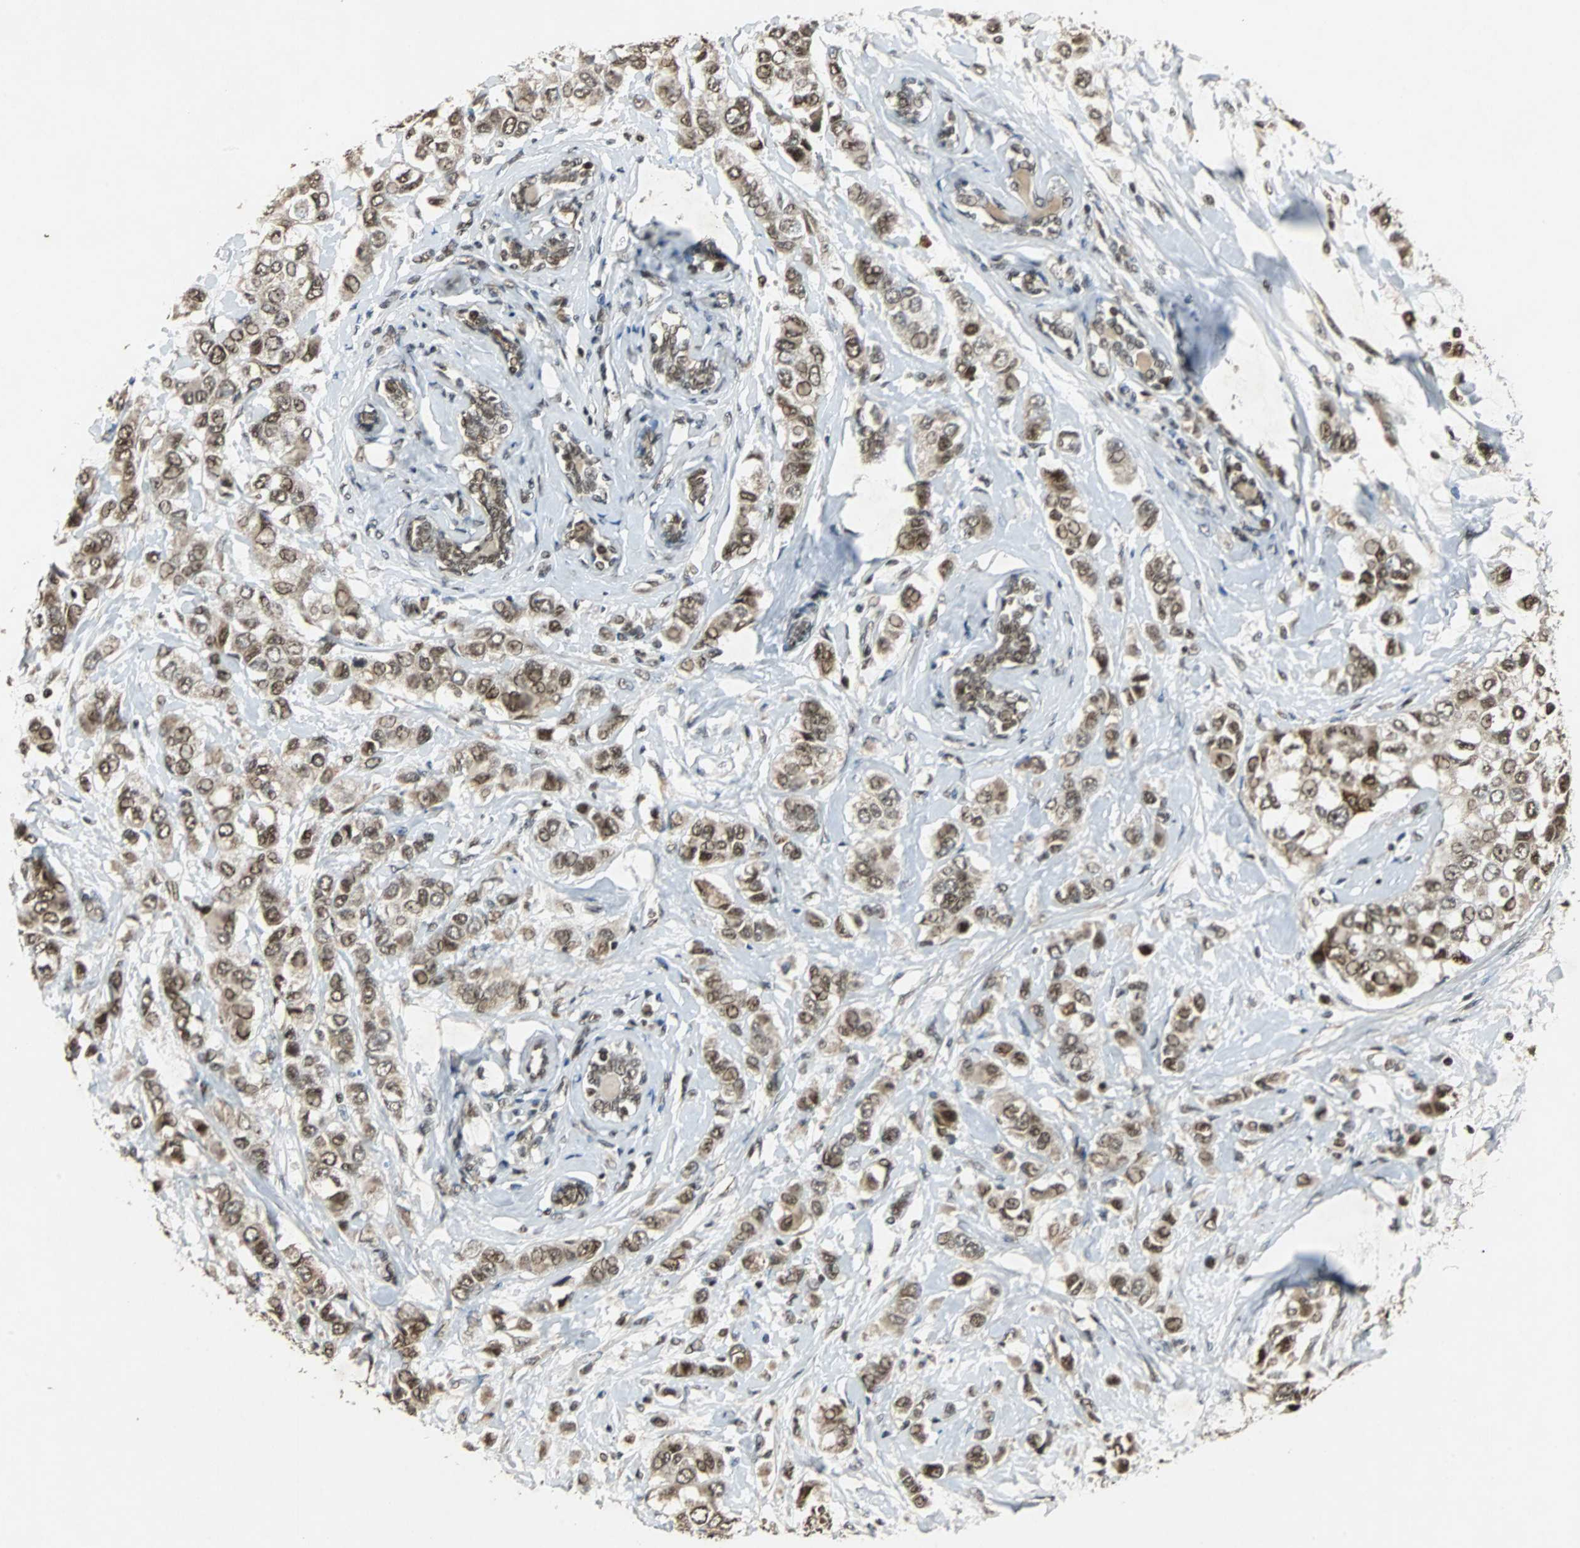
{"staining": {"intensity": "strong", "quantity": ">75%", "location": "nuclear"}, "tissue": "breast cancer", "cell_type": "Tumor cells", "image_type": "cancer", "snomed": [{"axis": "morphology", "description": "Duct carcinoma"}, {"axis": "topography", "description": "Breast"}], "caption": "An IHC image of tumor tissue is shown. Protein staining in brown highlights strong nuclear positivity in infiltrating ductal carcinoma (breast) within tumor cells.", "gene": "TAF5", "patient": {"sex": "female", "age": 50}}